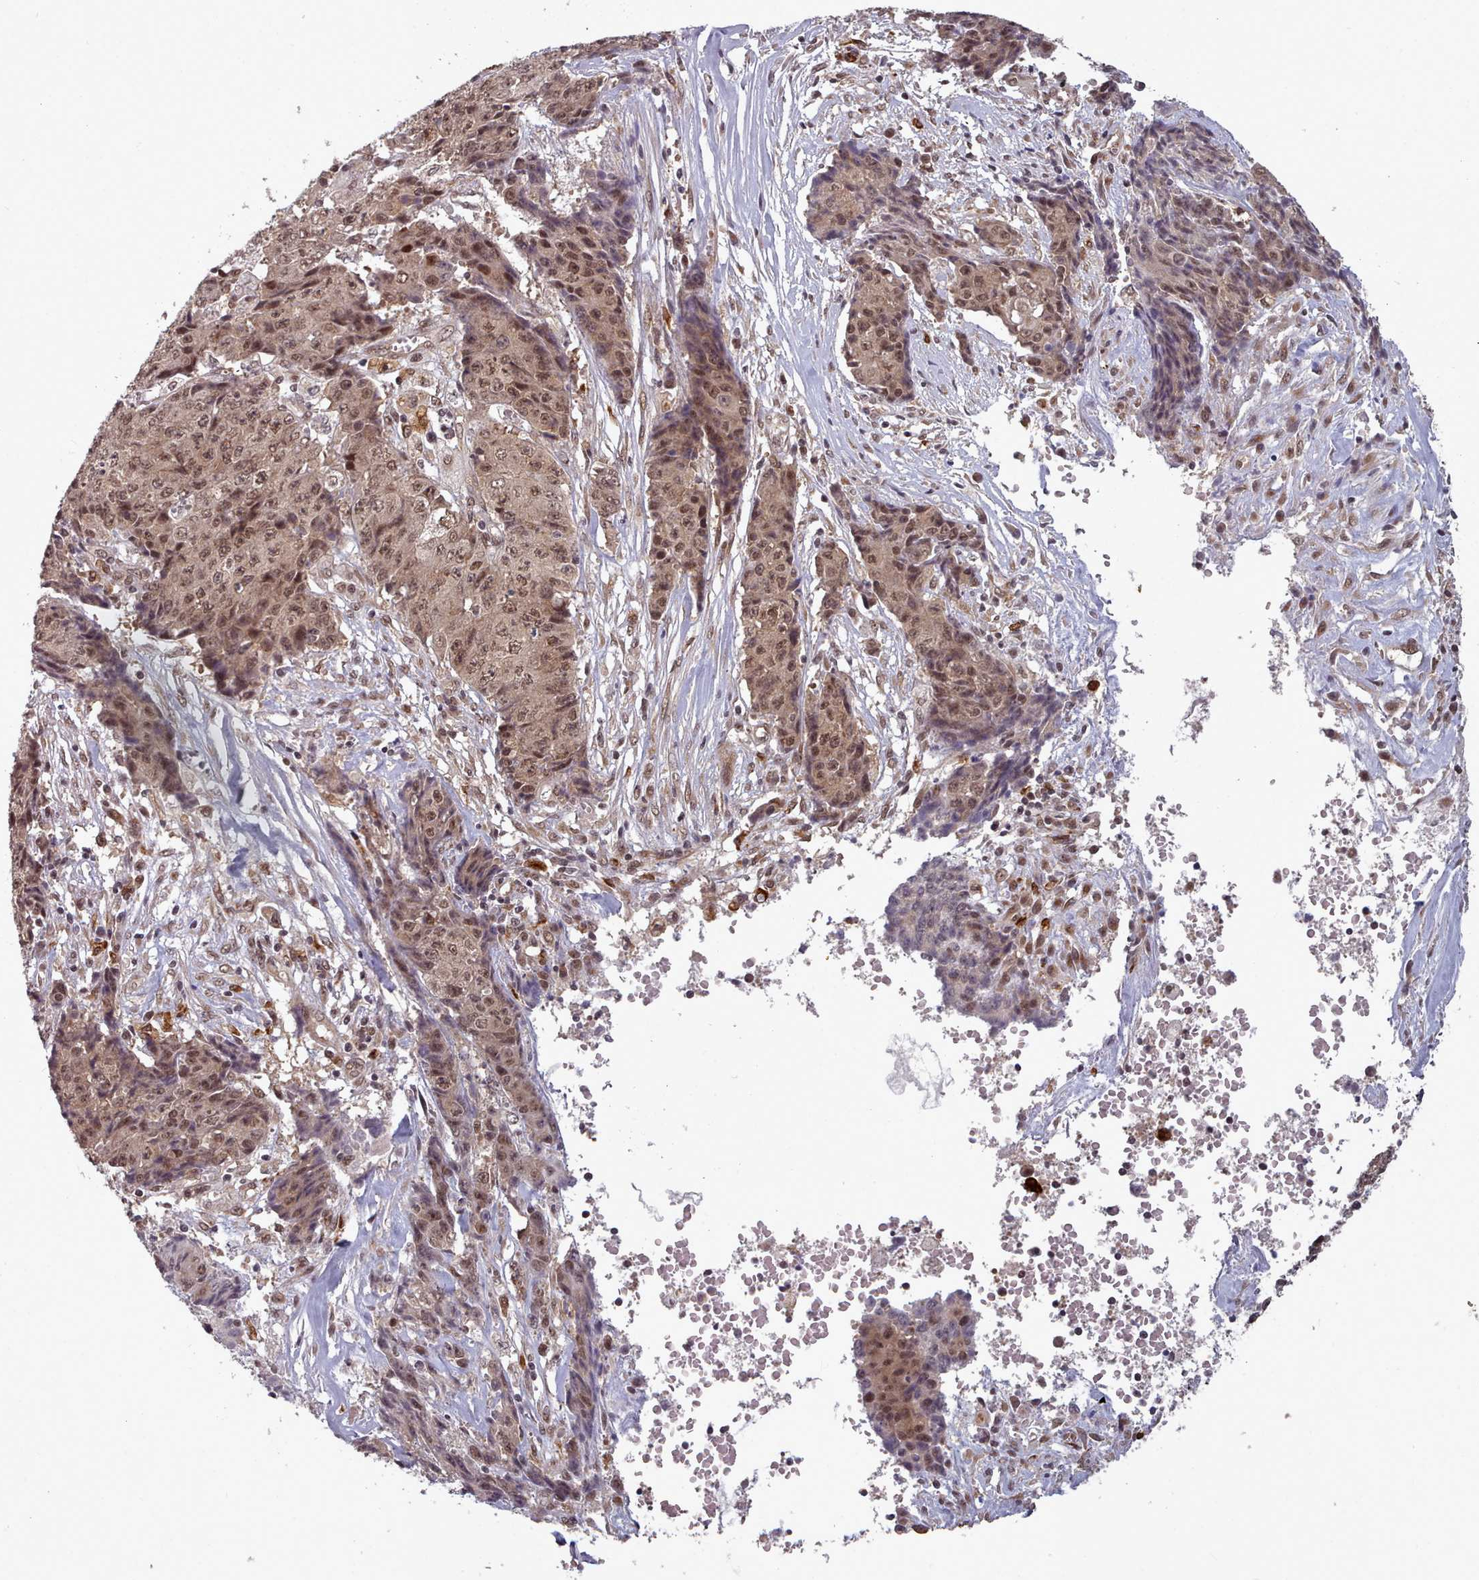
{"staining": {"intensity": "moderate", "quantity": ">75%", "location": "nuclear"}, "tissue": "ovarian cancer", "cell_type": "Tumor cells", "image_type": "cancer", "snomed": [{"axis": "morphology", "description": "Carcinoma, endometroid"}, {"axis": "topography", "description": "Ovary"}], "caption": "High-magnification brightfield microscopy of endometroid carcinoma (ovarian) stained with DAB (brown) and counterstained with hematoxylin (blue). tumor cells exhibit moderate nuclear staining is identified in about>75% of cells. Immunohistochemistry stains the protein of interest in brown and the nuclei are stained blue.", "gene": "DHX8", "patient": {"sex": "female", "age": 42}}